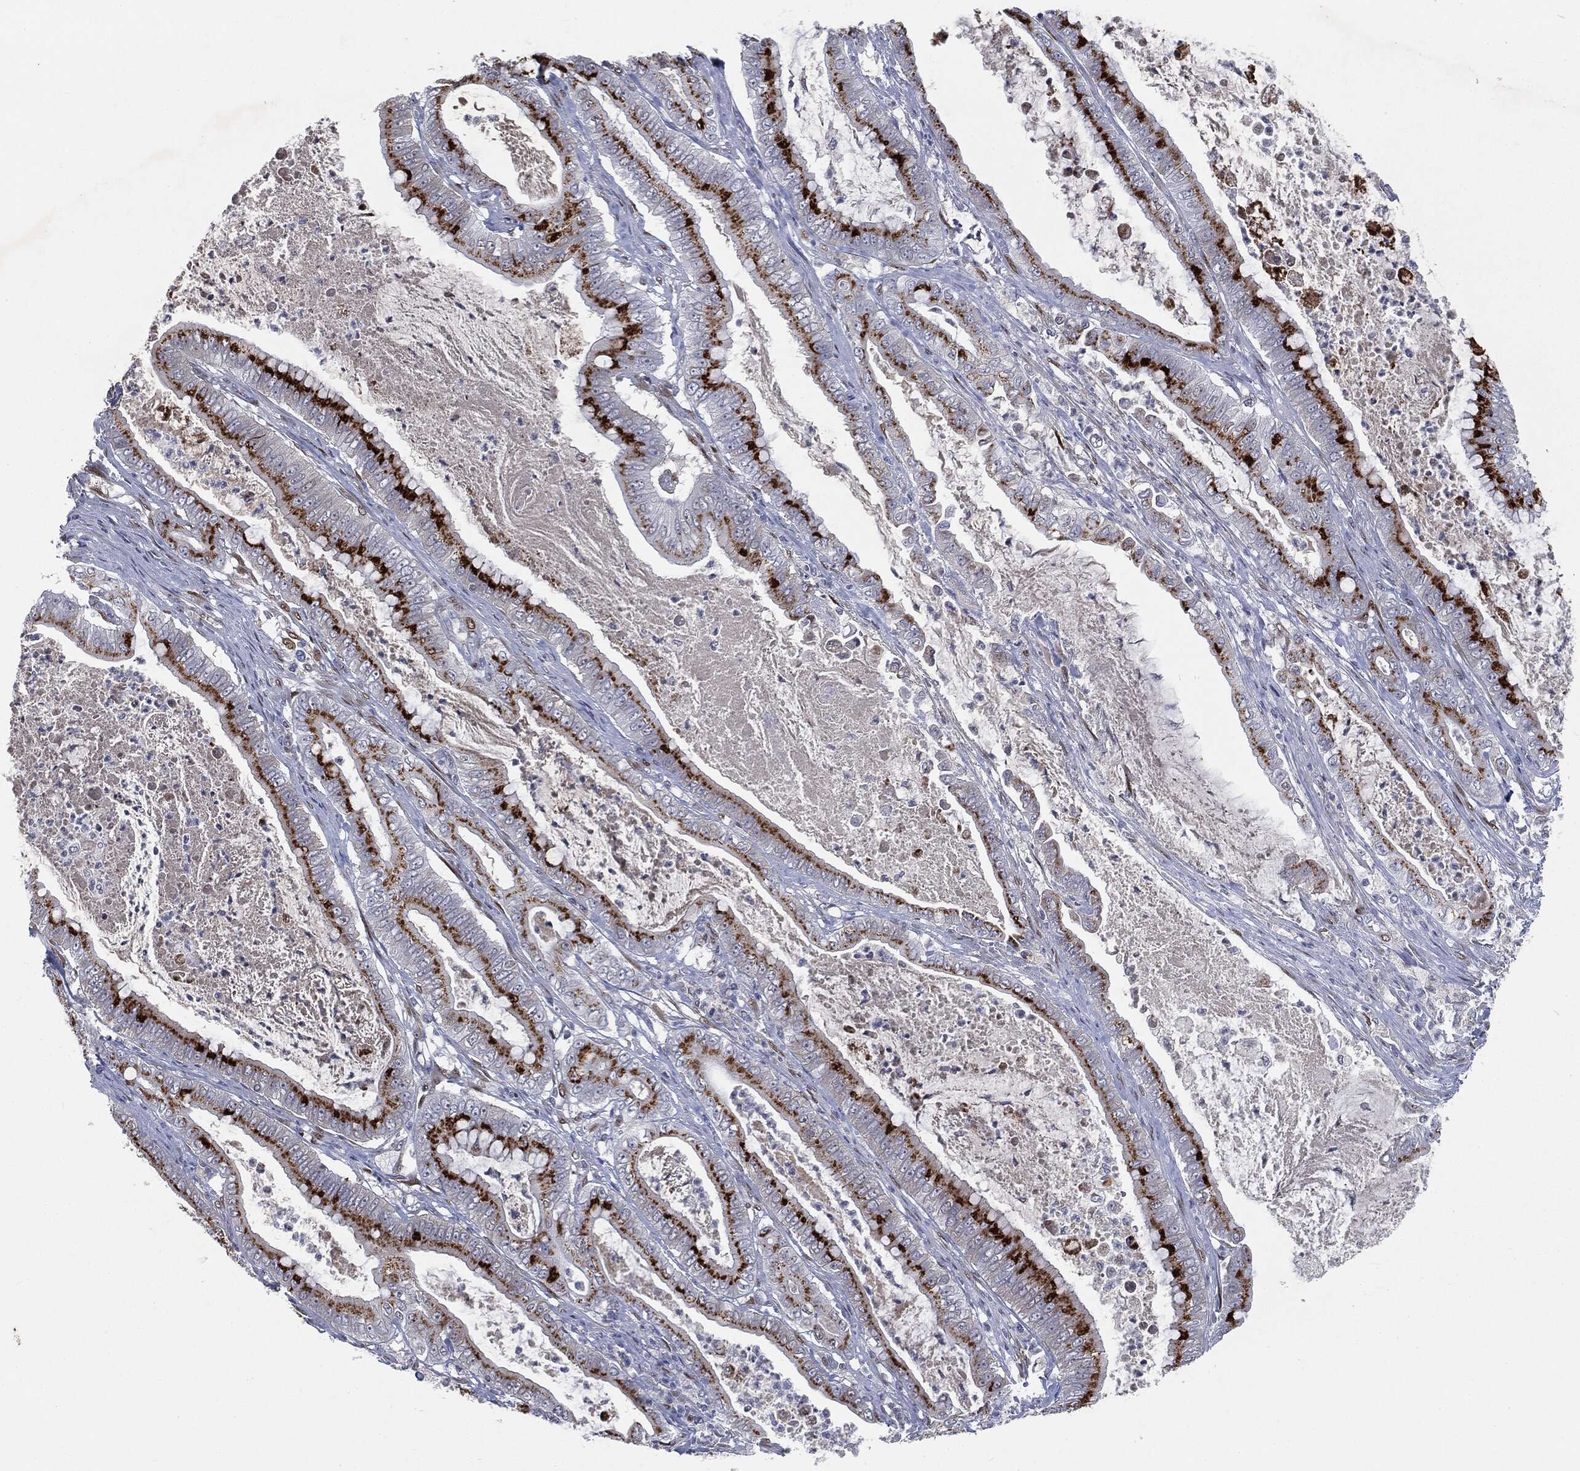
{"staining": {"intensity": "strong", "quantity": ">75%", "location": "cytoplasmic/membranous"}, "tissue": "pancreatic cancer", "cell_type": "Tumor cells", "image_type": "cancer", "snomed": [{"axis": "morphology", "description": "Adenocarcinoma, NOS"}, {"axis": "topography", "description": "Pancreas"}], "caption": "A brown stain shows strong cytoplasmic/membranous positivity of a protein in human adenocarcinoma (pancreatic) tumor cells.", "gene": "CASD1", "patient": {"sex": "male", "age": 71}}